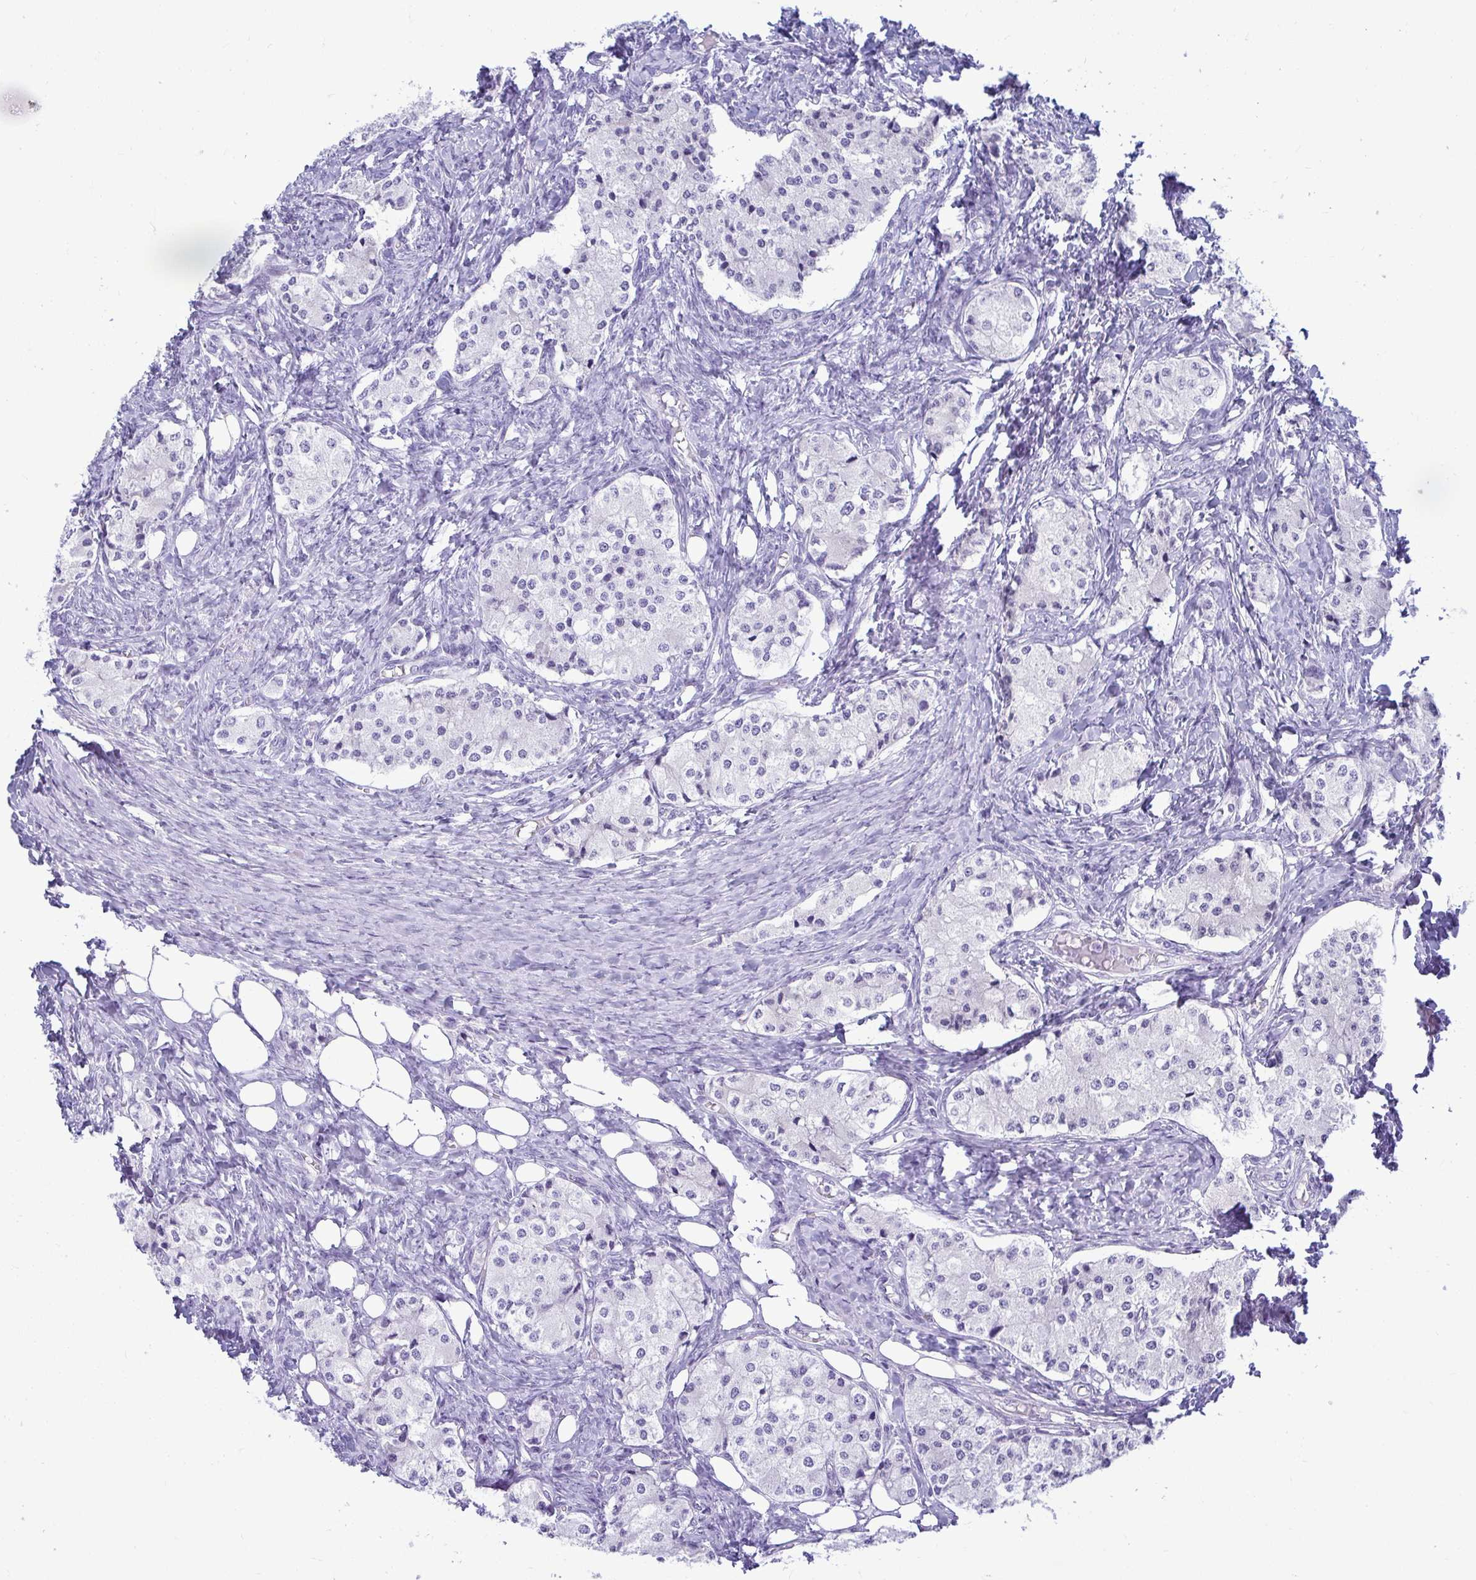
{"staining": {"intensity": "negative", "quantity": "none", "location": "none"}, "tissue": "carcinoid", "cell_type": "Tumor cells", "image_type": "cancer", "snomed": [{"axis": "morphology", "description": "Carcinoid, malignant, NOS"}, {"axis": "topography", "description": "Colon"}], "caption": "IHC micrograph of malignant carcinoid stained for a protein (brown), which exhibits no staining in tumor cells.", "gene": "CLGN", "patient": {"sex": "female", "age": 52}}